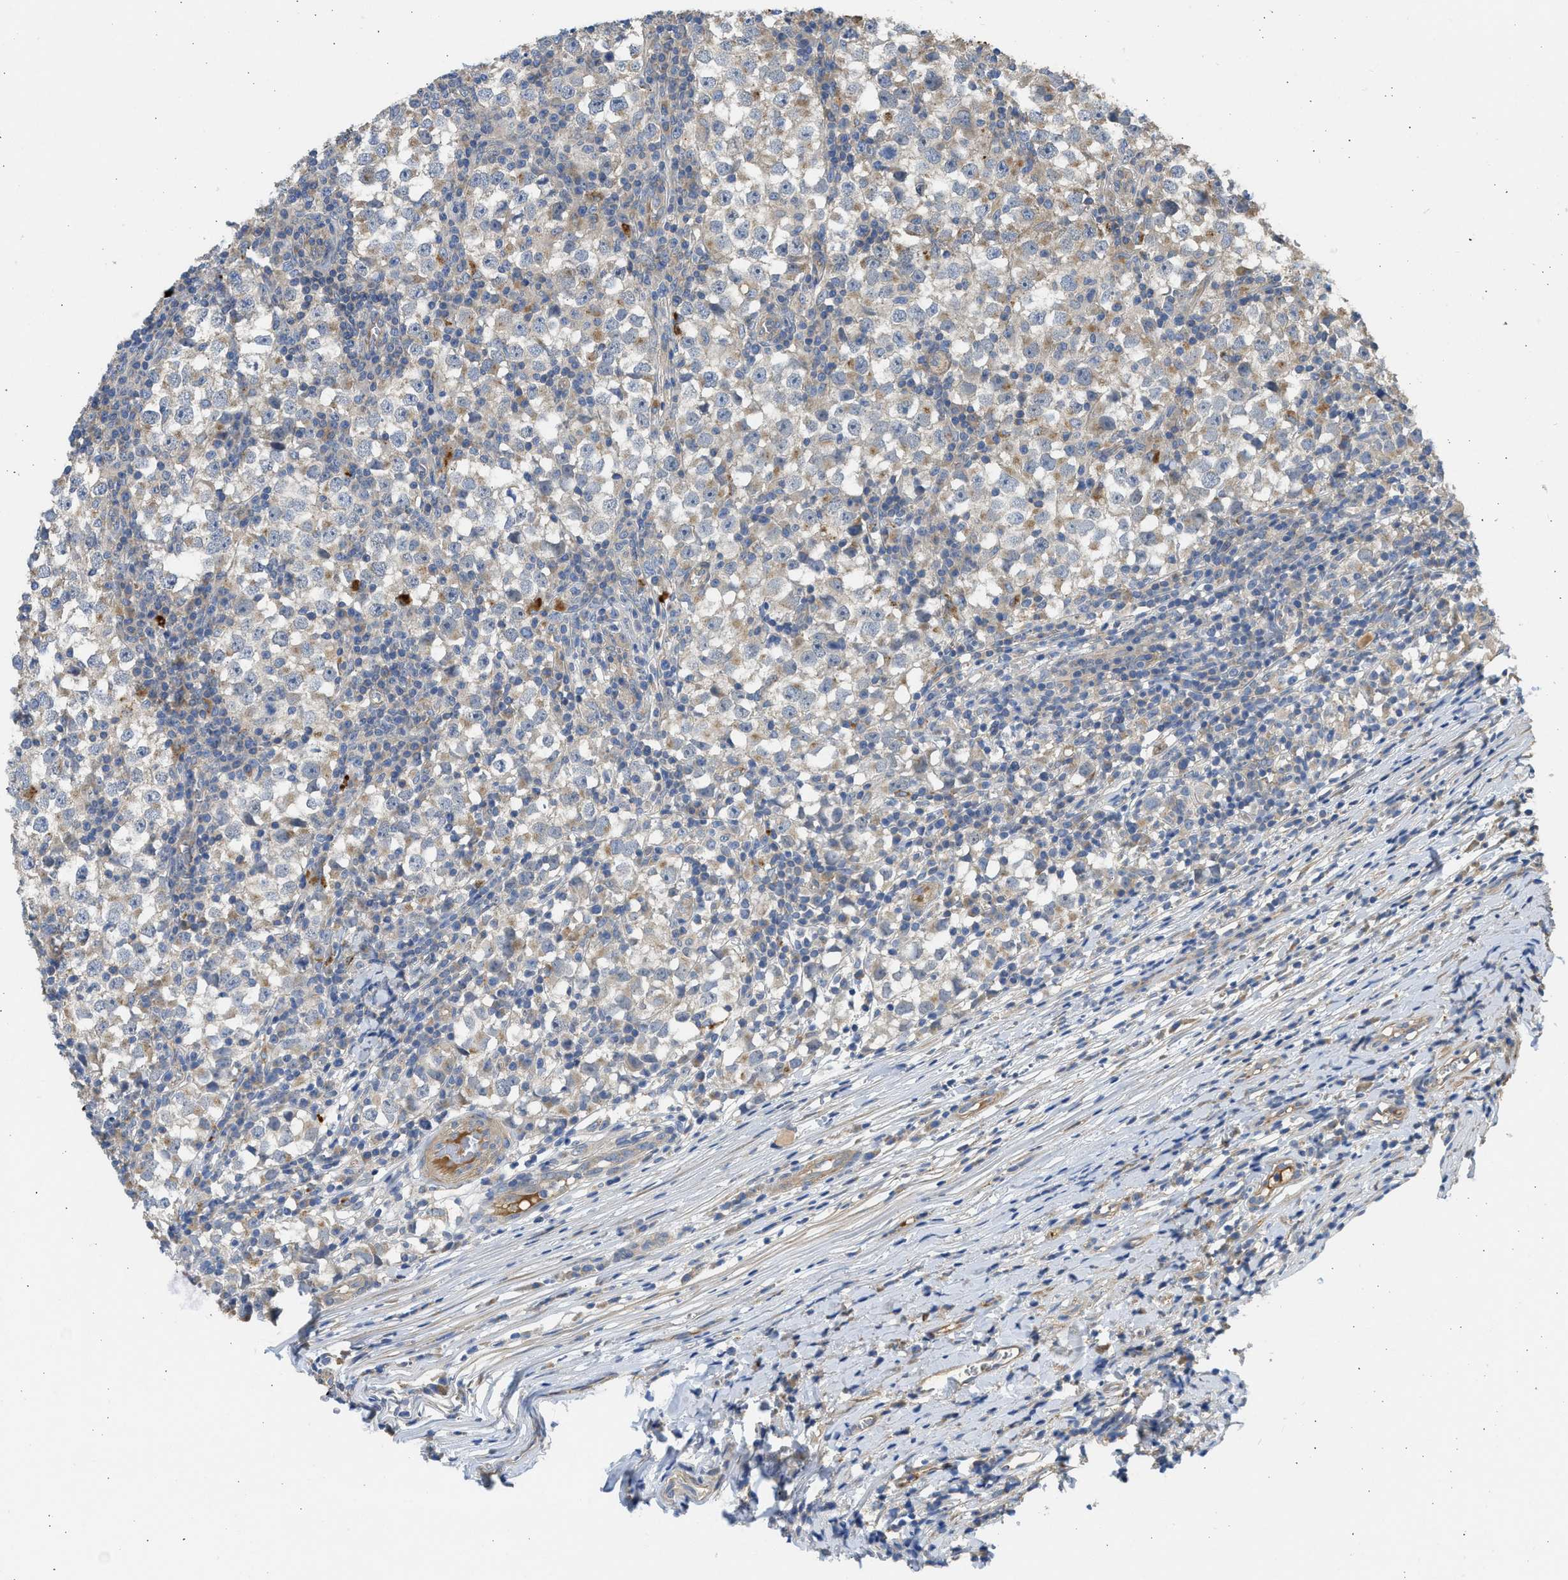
{"staining": {"intensity": "weak", "quantity": "<25%", "location": "cytoplasmic/membranous"}, "tissue": "testis cancer", "cell_type": "Tumor cells", "image_type": "cancer", "snomed": [{"axis": "morphology", "description": "Seminoma, NOS"}, {"axis": "topography", "description": "Testis"}], "caption": "The micrograph exhibits no significant positivity in tumor cells of testis cancer (seminoma).", "gene": "CSRNP2", "patient": {"sex": "male", "age": 65}}